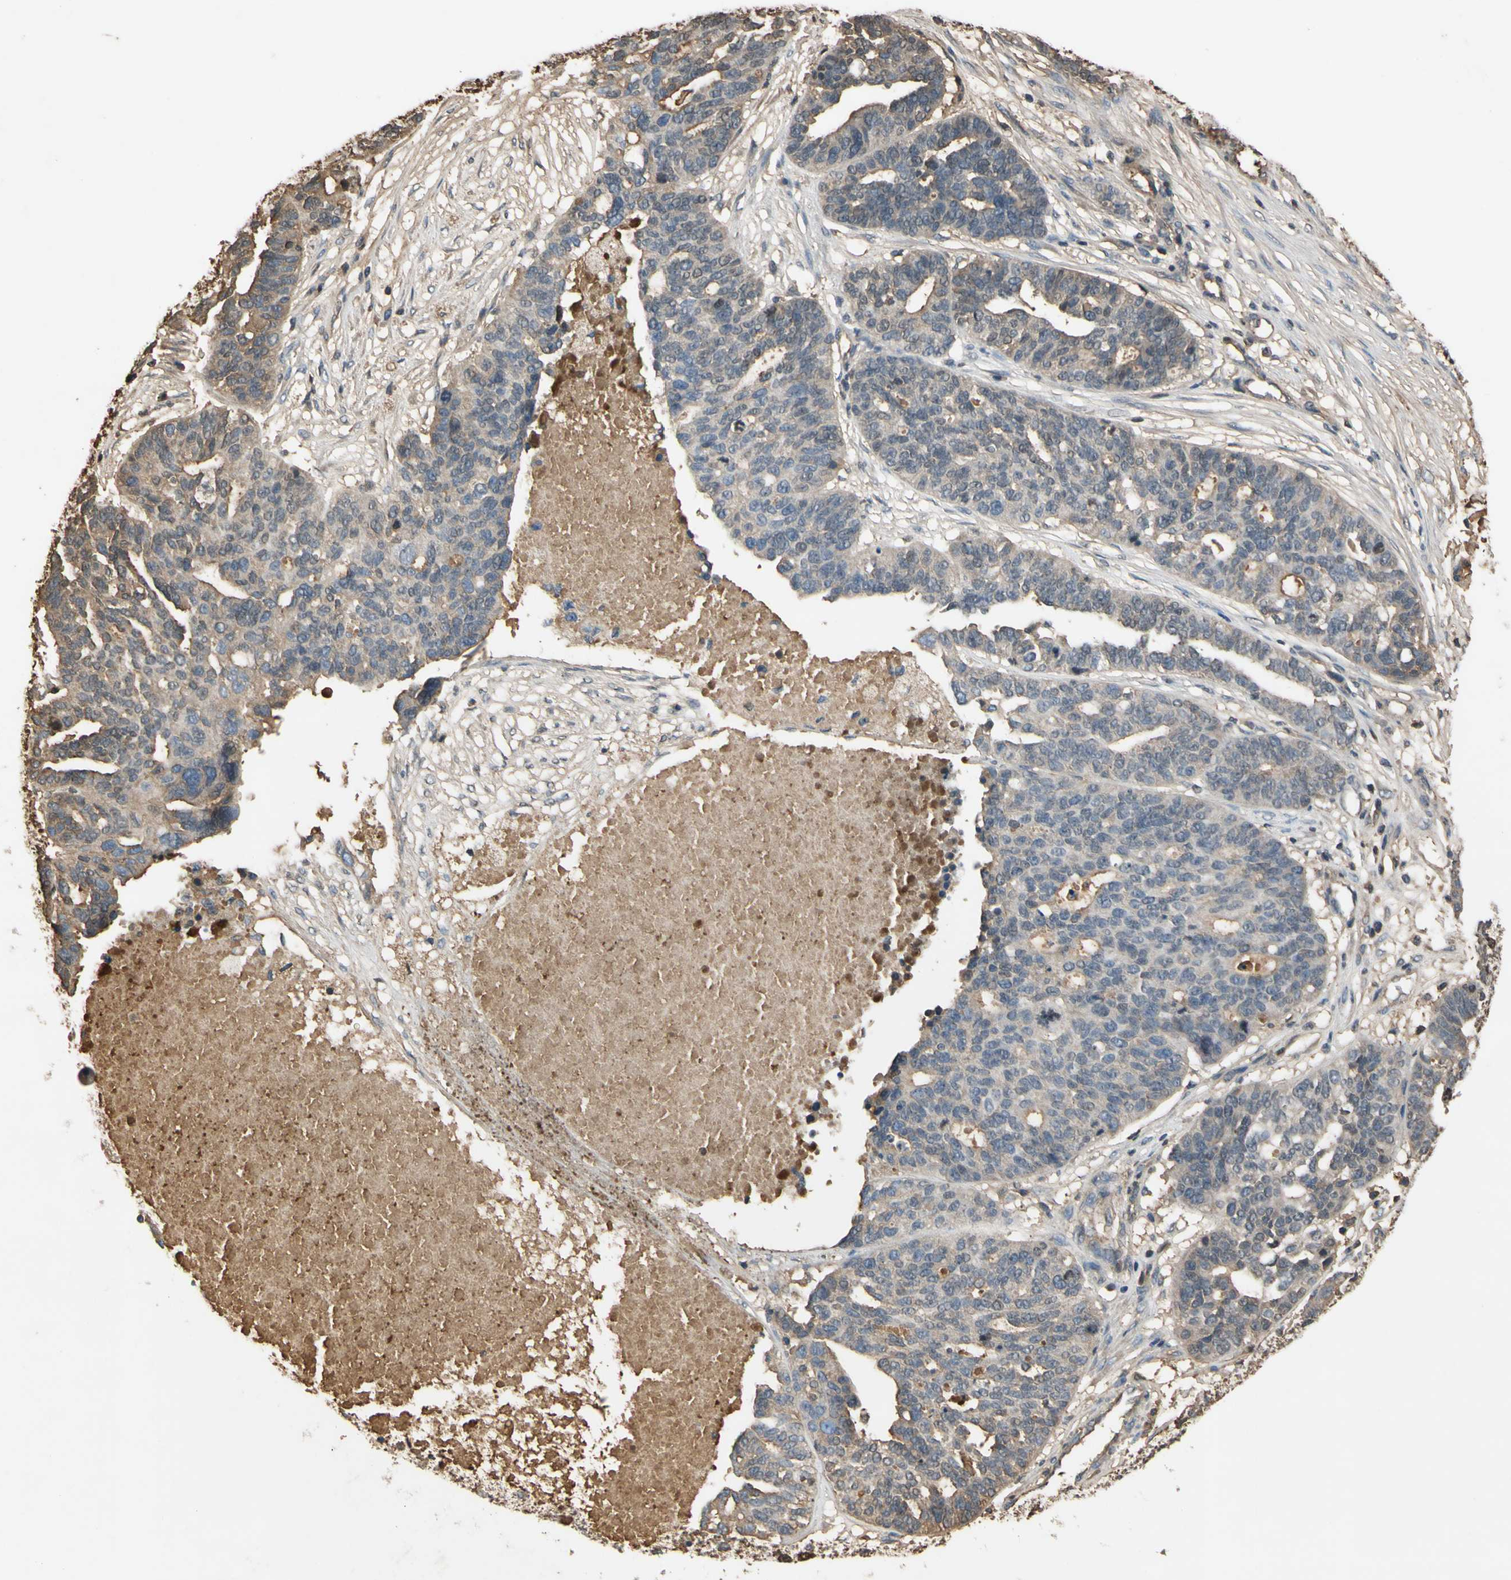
{"staining": {"intensity": "weak", "quantity": ">75%", "location": "cytoplasmic/membranous"}, "tissue": "ovarian cancer", "cell_type": "Tumor cells", "image_type": "cancer", "snomed": [{"axis": "morphology", "description": "Cystadenocarcinoma, serous, NOS"}, {"axis": "topography", "description": "Ovary"}], "caption": "DAB (3,3'-diaminobenzidine) immunohistochemical staining of ovarian serous cystadenocarcinoma demonstrates weak cytoplasmic/membranous protein expression in about >75% of tumor cells. (DAB IHC, brown staining for protein, blue staining for nuclei).", "gene": "TIMP2", "patient": {"sex": "female", "age": 59}}